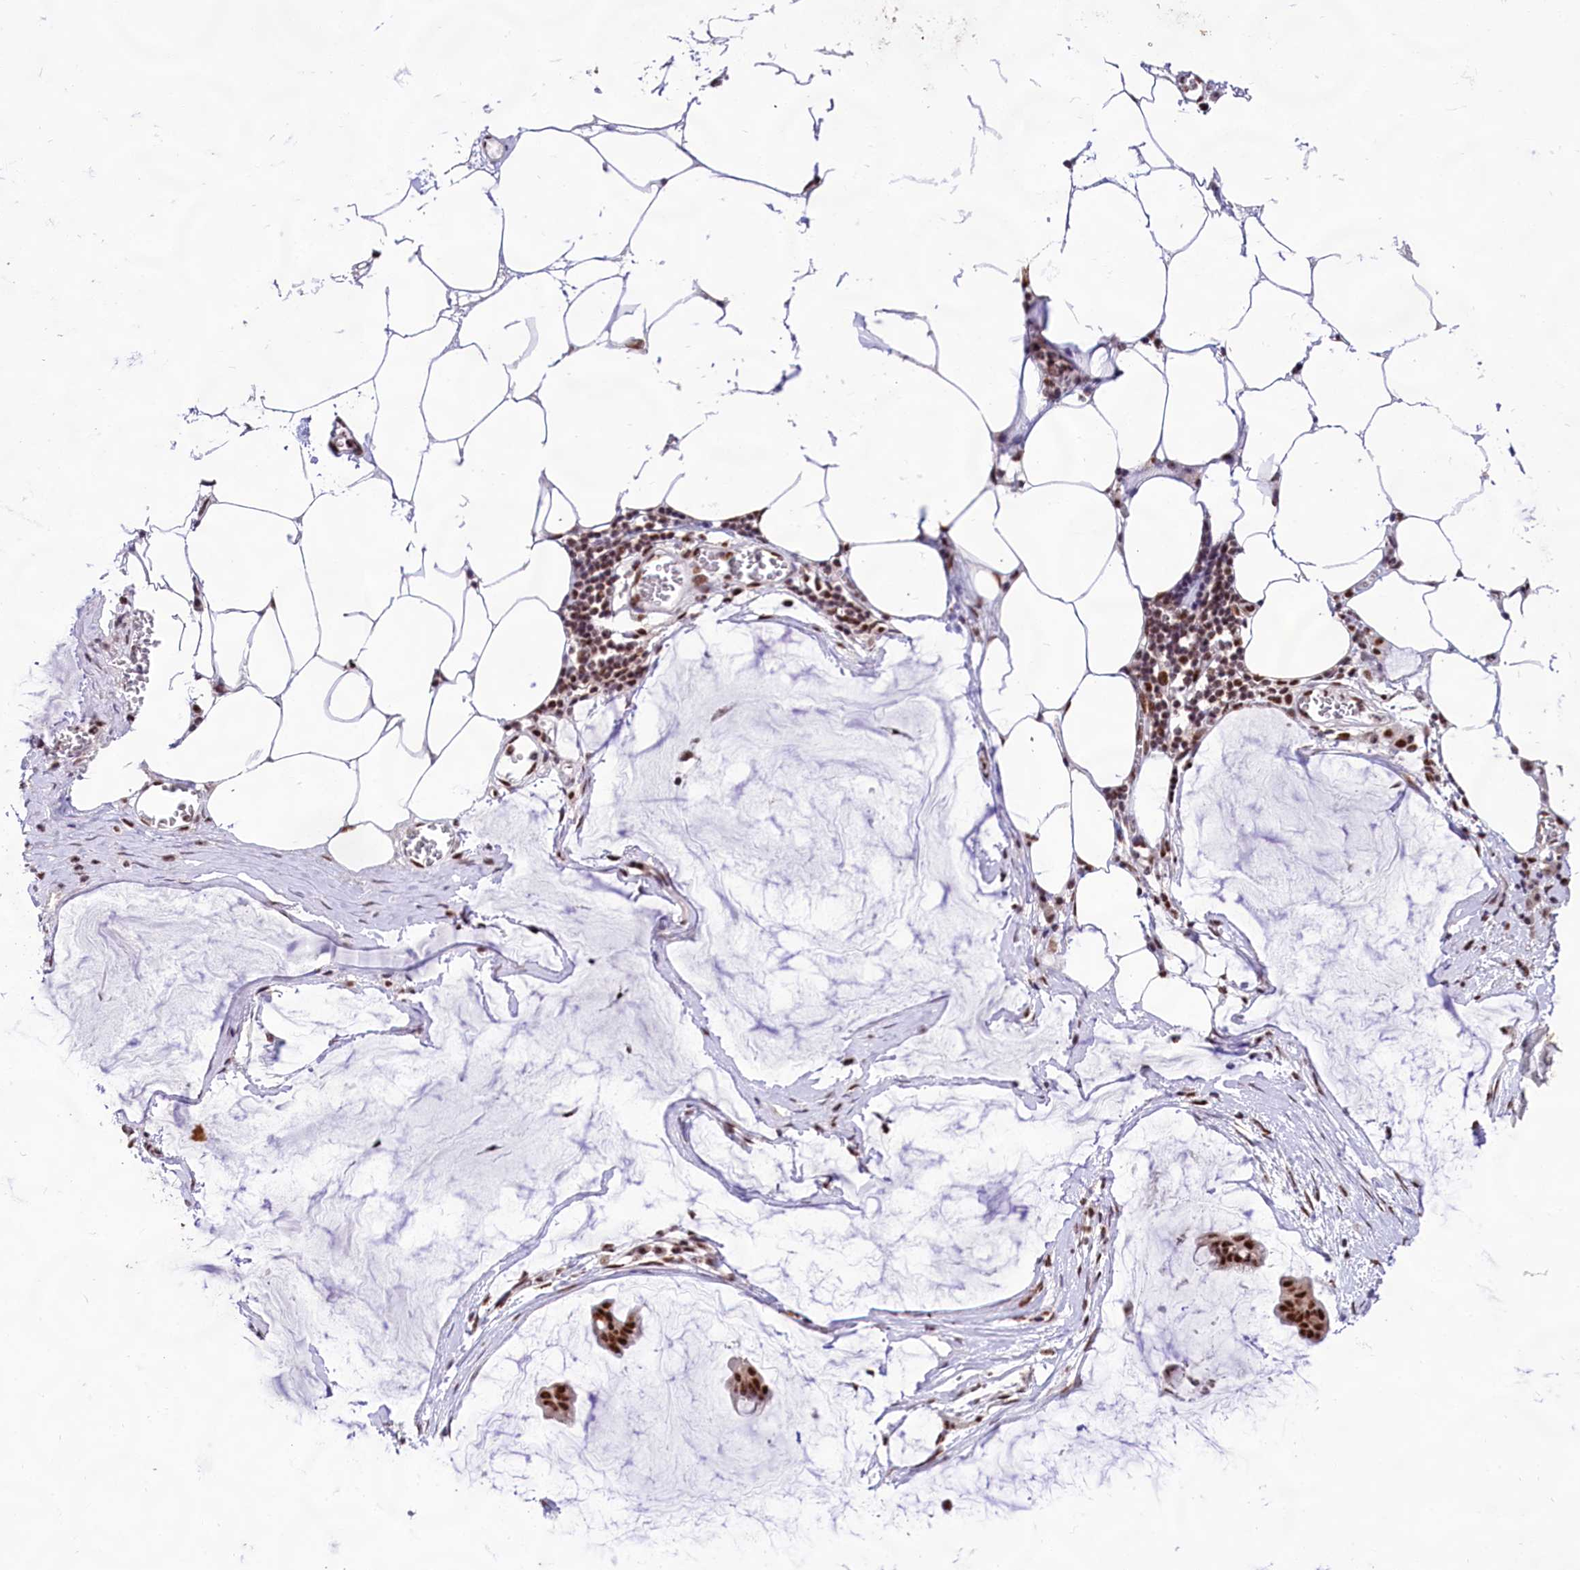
{"staining": {"intensity": "strong", "quantity": ">75%", "location": "nuclear"}, "tissue": "ovarian cancer", "cell_type": "Tumor cells", "image_type": "cancer", "snomed": [{"axis": "morphology", "description": "Cystadenocarcinoma, mucinous, NOS"}, {"axis": "topography", "description": "Ovary"}], "caption": "Mucinous cystadenocarcinoma (ovarian) stained with a brown dye demonstrates strong nuclear positive expression in about >75% of tumor cells.", "gene": "HIRA", "patient": {"sex": "female", "age": 73}}